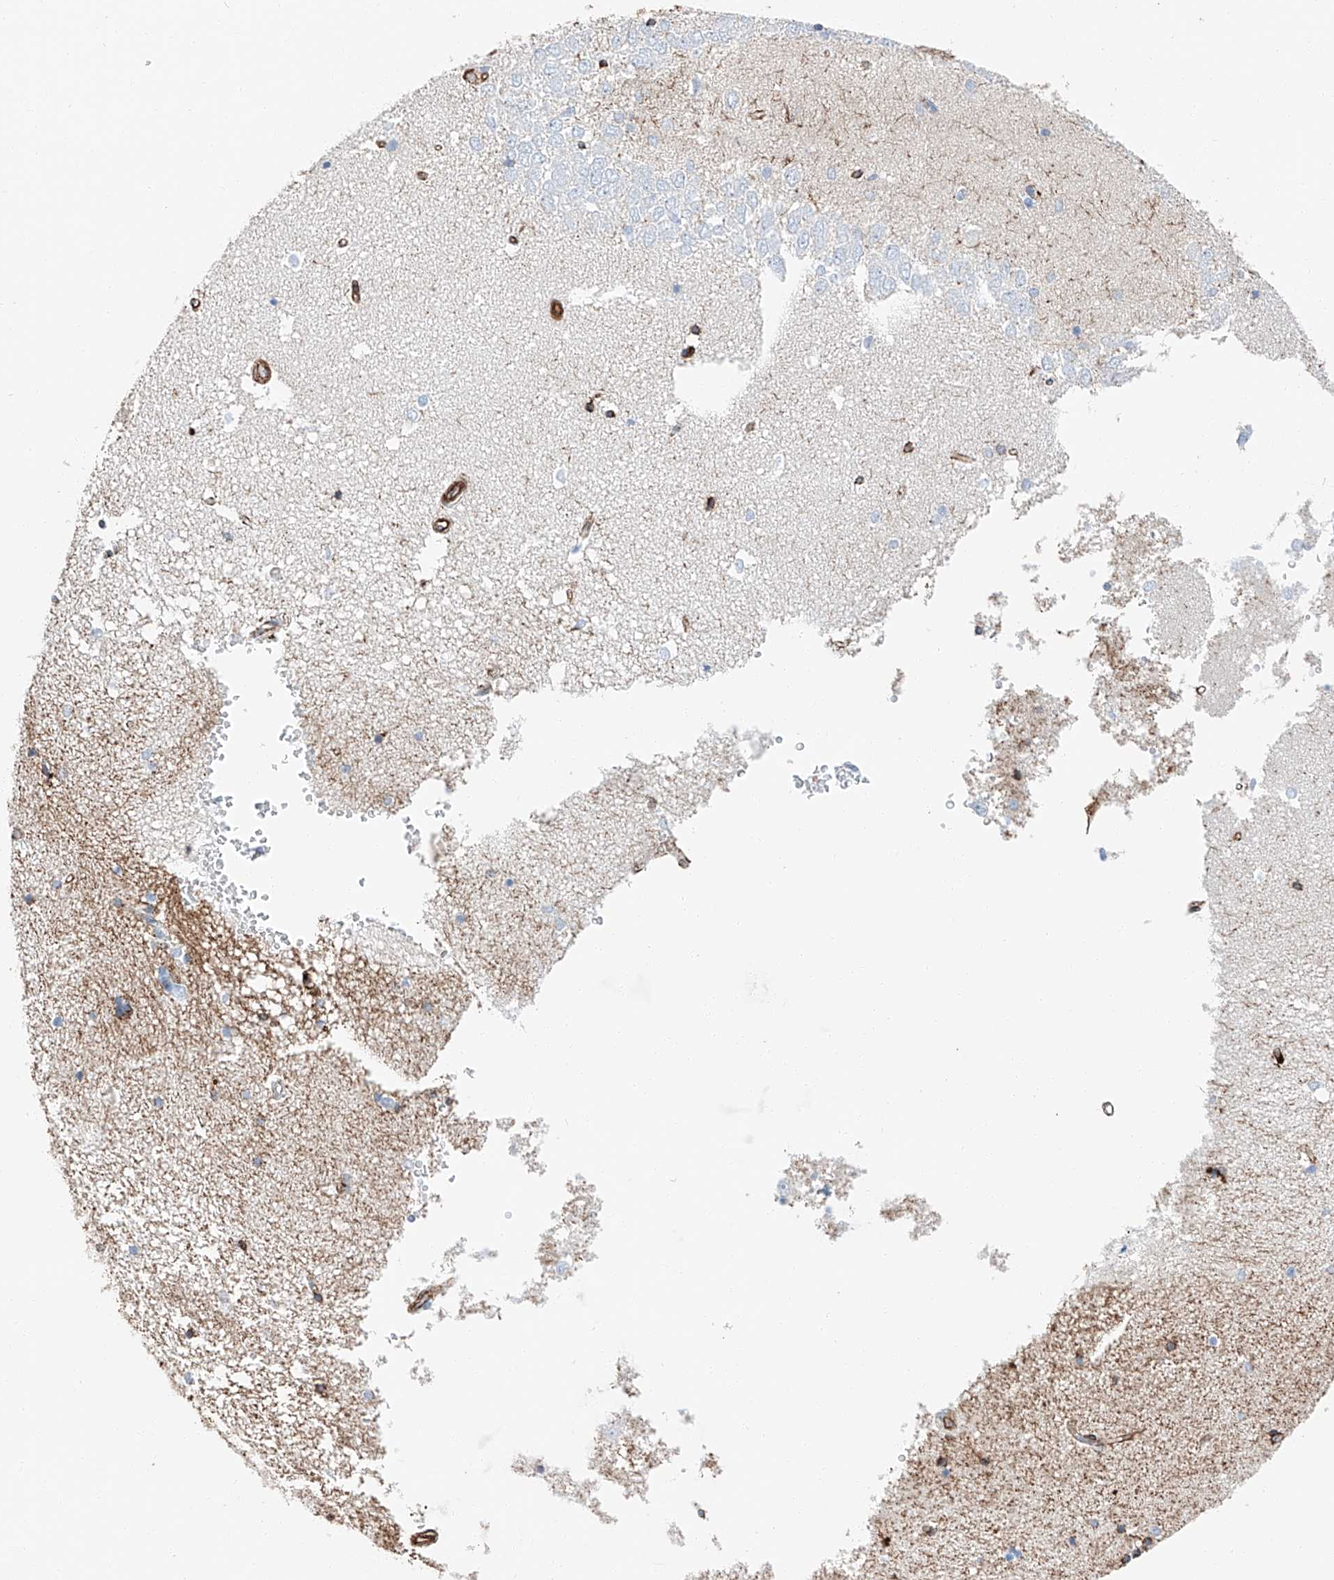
{"staining": {"intensity": "strong", "quantity": "<25%", "location": "cytoplasmic/membranous"}, "tissue": "hippocampus", "cell_type": "Glial cells", "image_type": "normal", "snomed": [{"axis": "morphology", "description": "Normal tissue, NOS"}, {"axis": "topography", "description": "Hippocampus"}], "caption": "Immunohistochemistry staining of normal hippocampus, which reveals medium levels of strong cytoplasmic/membranous expression in approximately <25% of glial cells indicating strong cytoplasmic/membranous protein staining. The staining was performed using DAB (3,3'-diaminobenzidine) (brown) for protein detection and nuclei were counterstained in hematoxylin (blue).", "gene": "ZNF804A", "patient": {"sex": "male", "age": 45}}